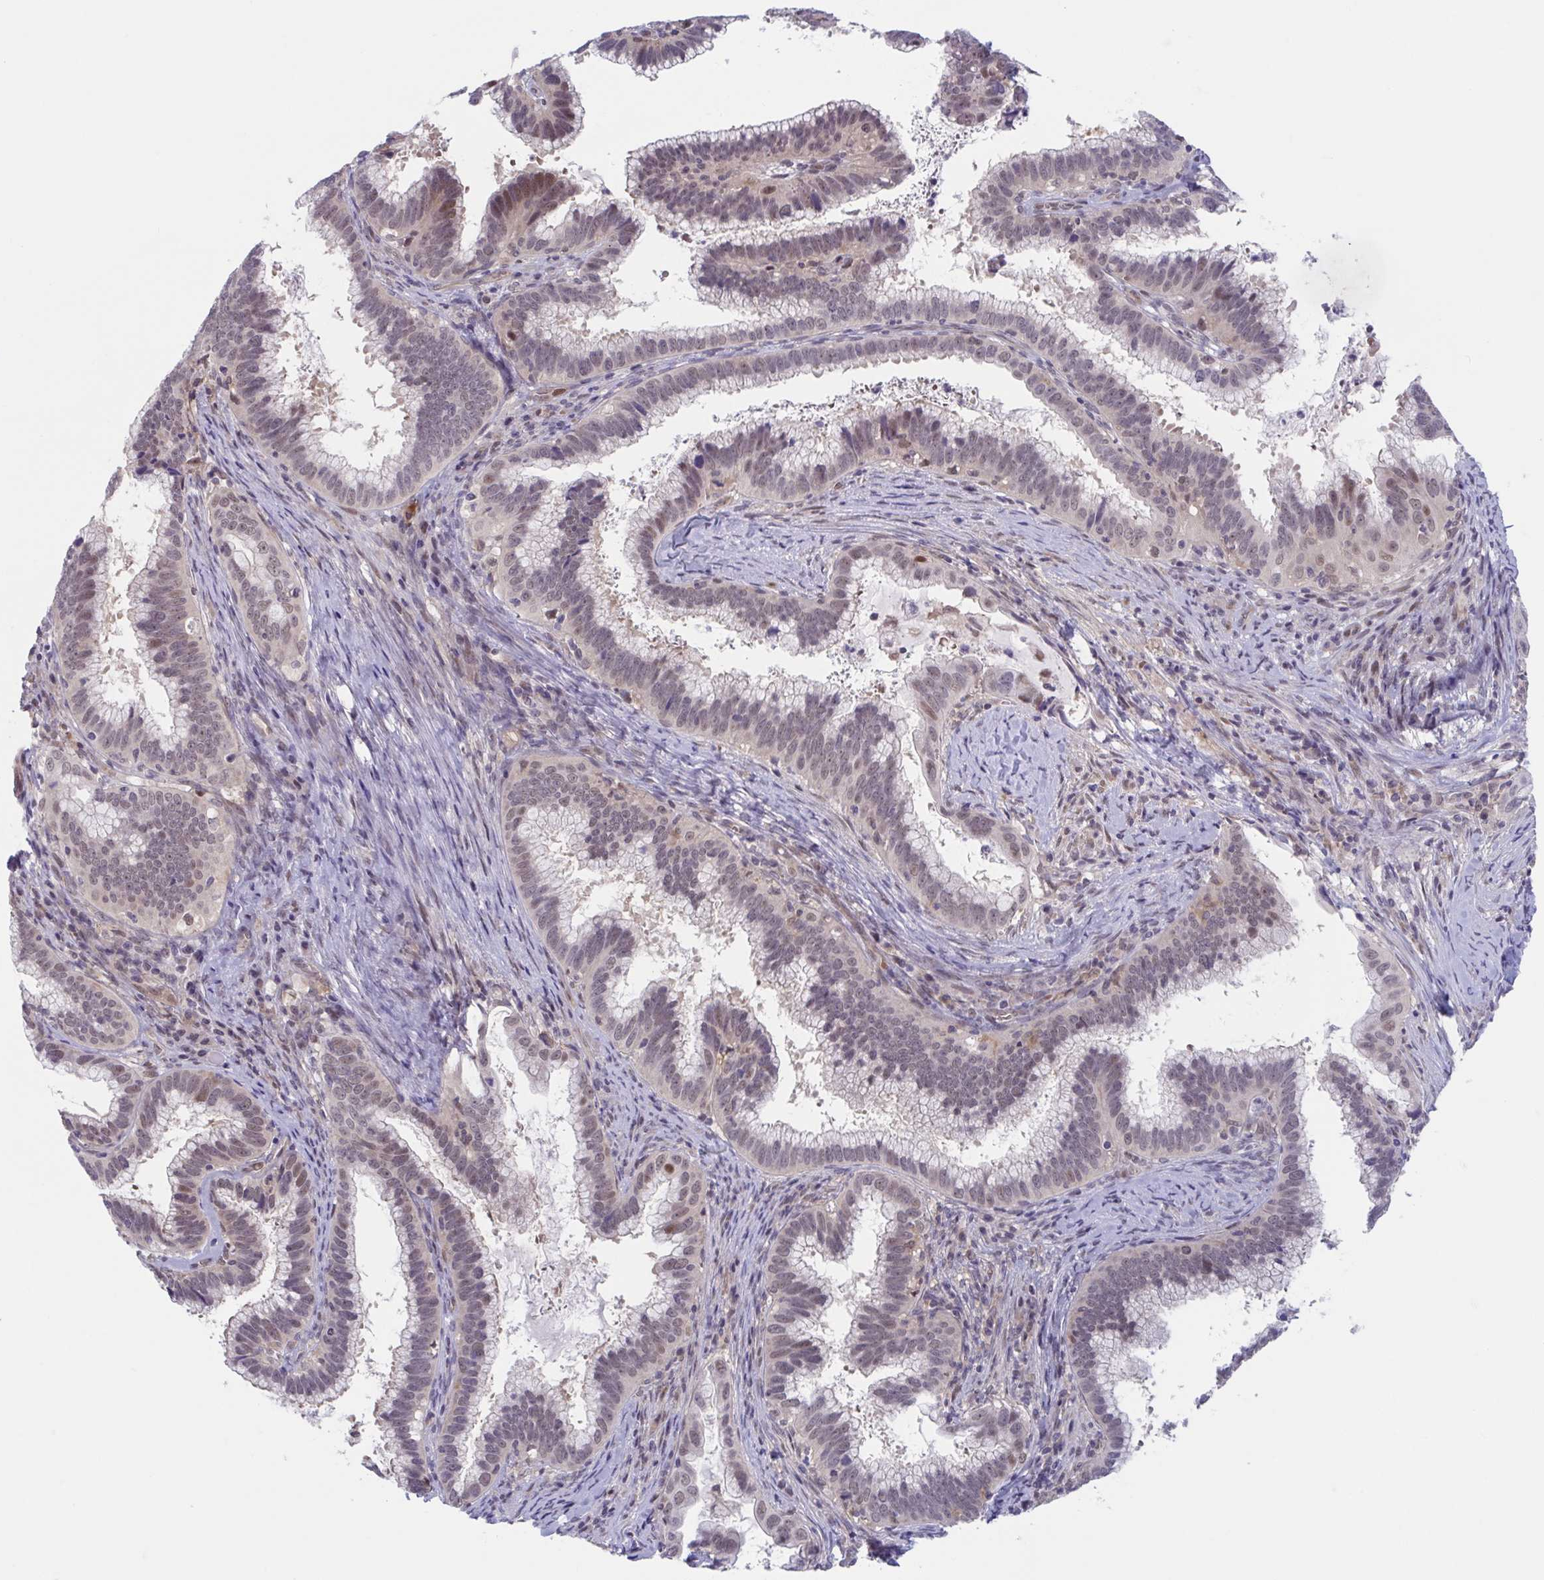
{"staining": {"intensity": "moderate", "quantity": "25%-75%", "location": "nuclear"}, "tissue": "cervical cancer", "cell_type": "Tumor cells", "image_type": "cancer", "snomed": [{"axis": "morphology", "description": "Adenocarcinoma, NOS"}, {"axis": "topography", "description": "Cervix"}], "caption": "Brown immunohistochemical staining in cervical cancer (adenocarcinoma) reveals moderate nuclear expression in about 25%-75% of tumor cells.", "gene": "RIOK1", "patient": {"sex": "female", "age": 56}}